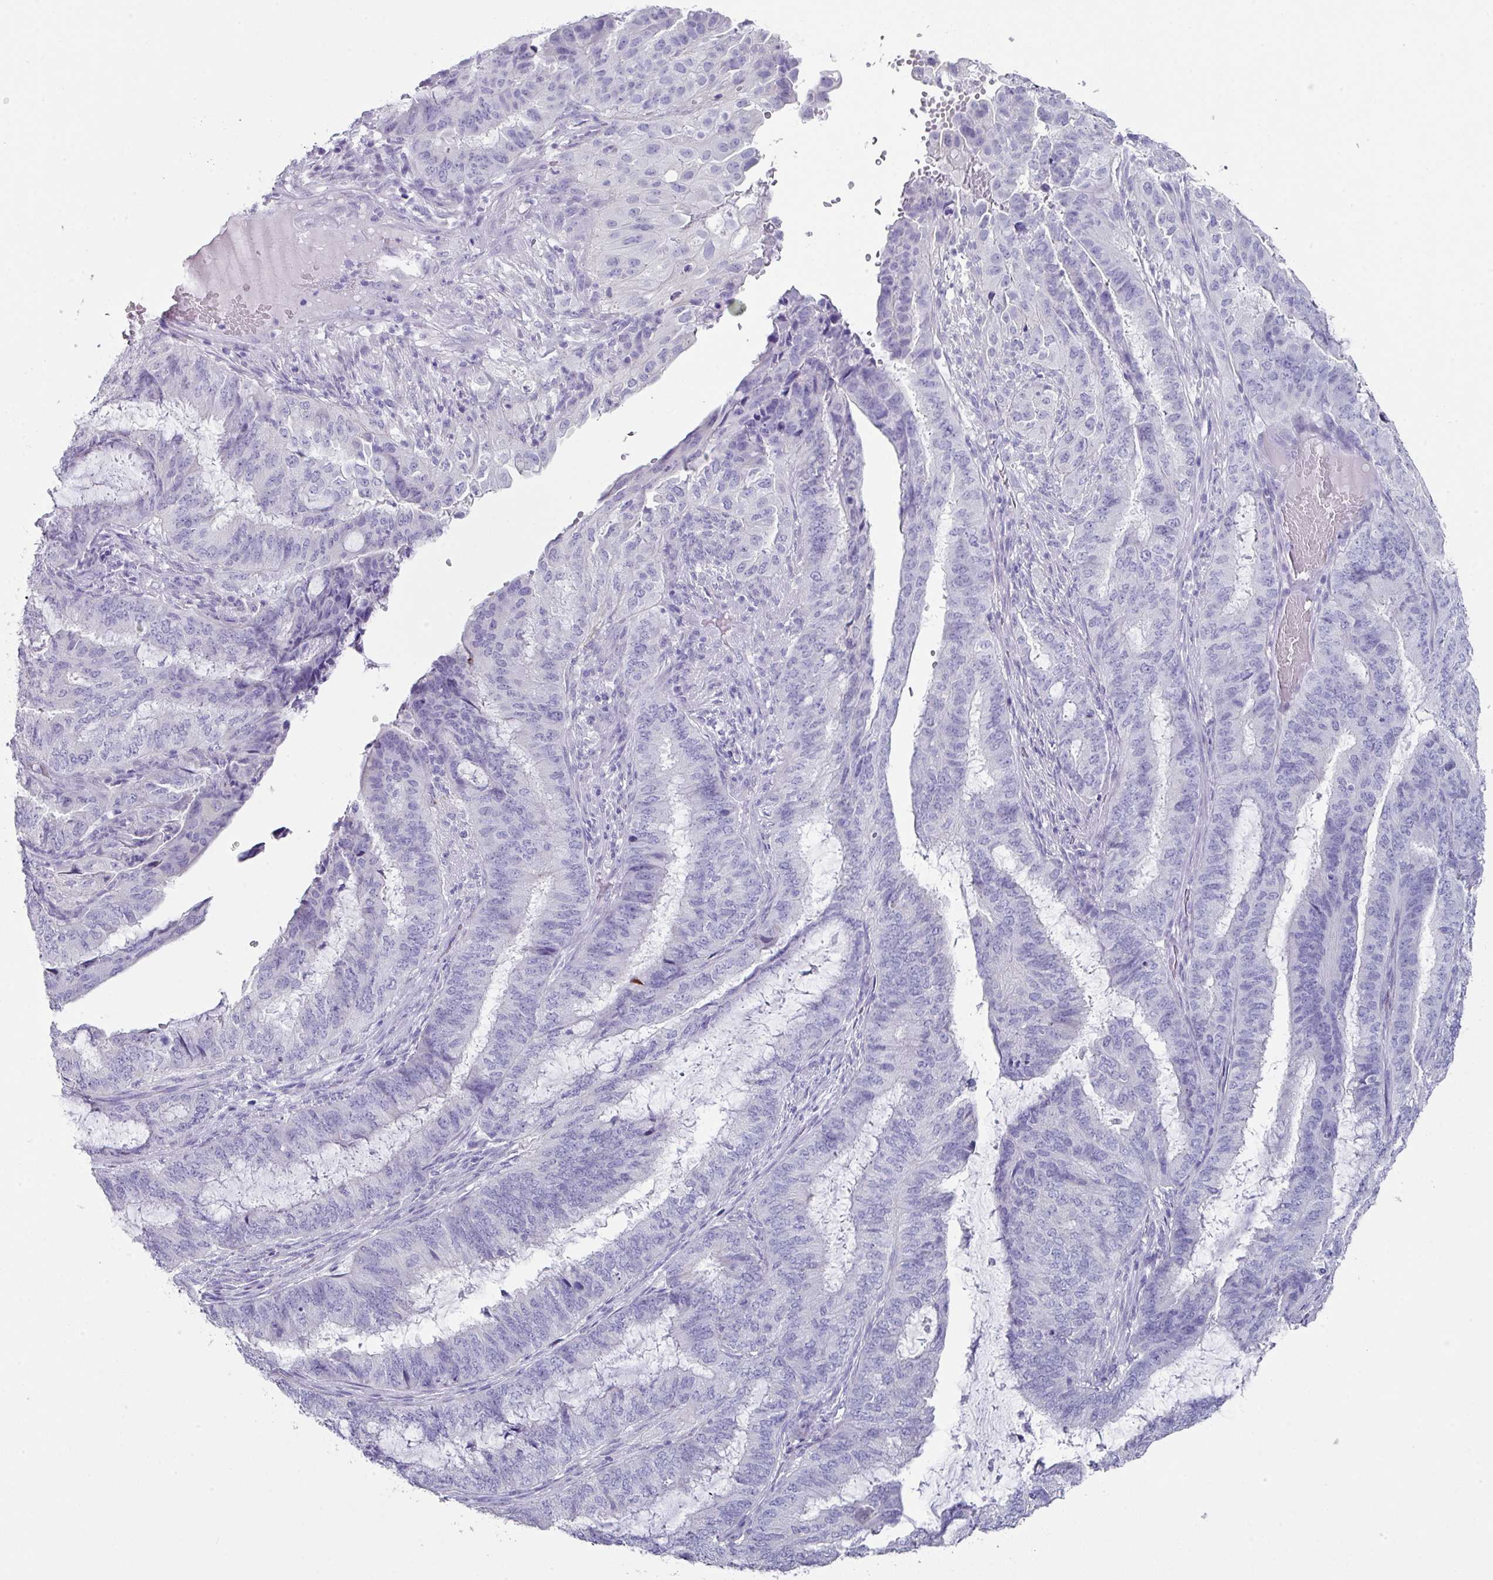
{"staining": {"intensity": "negative", "quantity": "none", "location": "none"}, "tissue": "endometrial cancer", "cell_type": "Tumor cells", "image_type": "cancer", "snomed": [{"axis": "morphology", "description": "Adenocarcinoma, NOS"}, {"axis": "topography", "description": "Endometrium"}], "caption": "High power microscopy micrograph of an immunohistochemistry image of endometrial cancer (adenocarcinoma), revealing no significant expression in tumor cells.", "gene": "PEX10", "patient": {"sex": "female", "age": 51}}